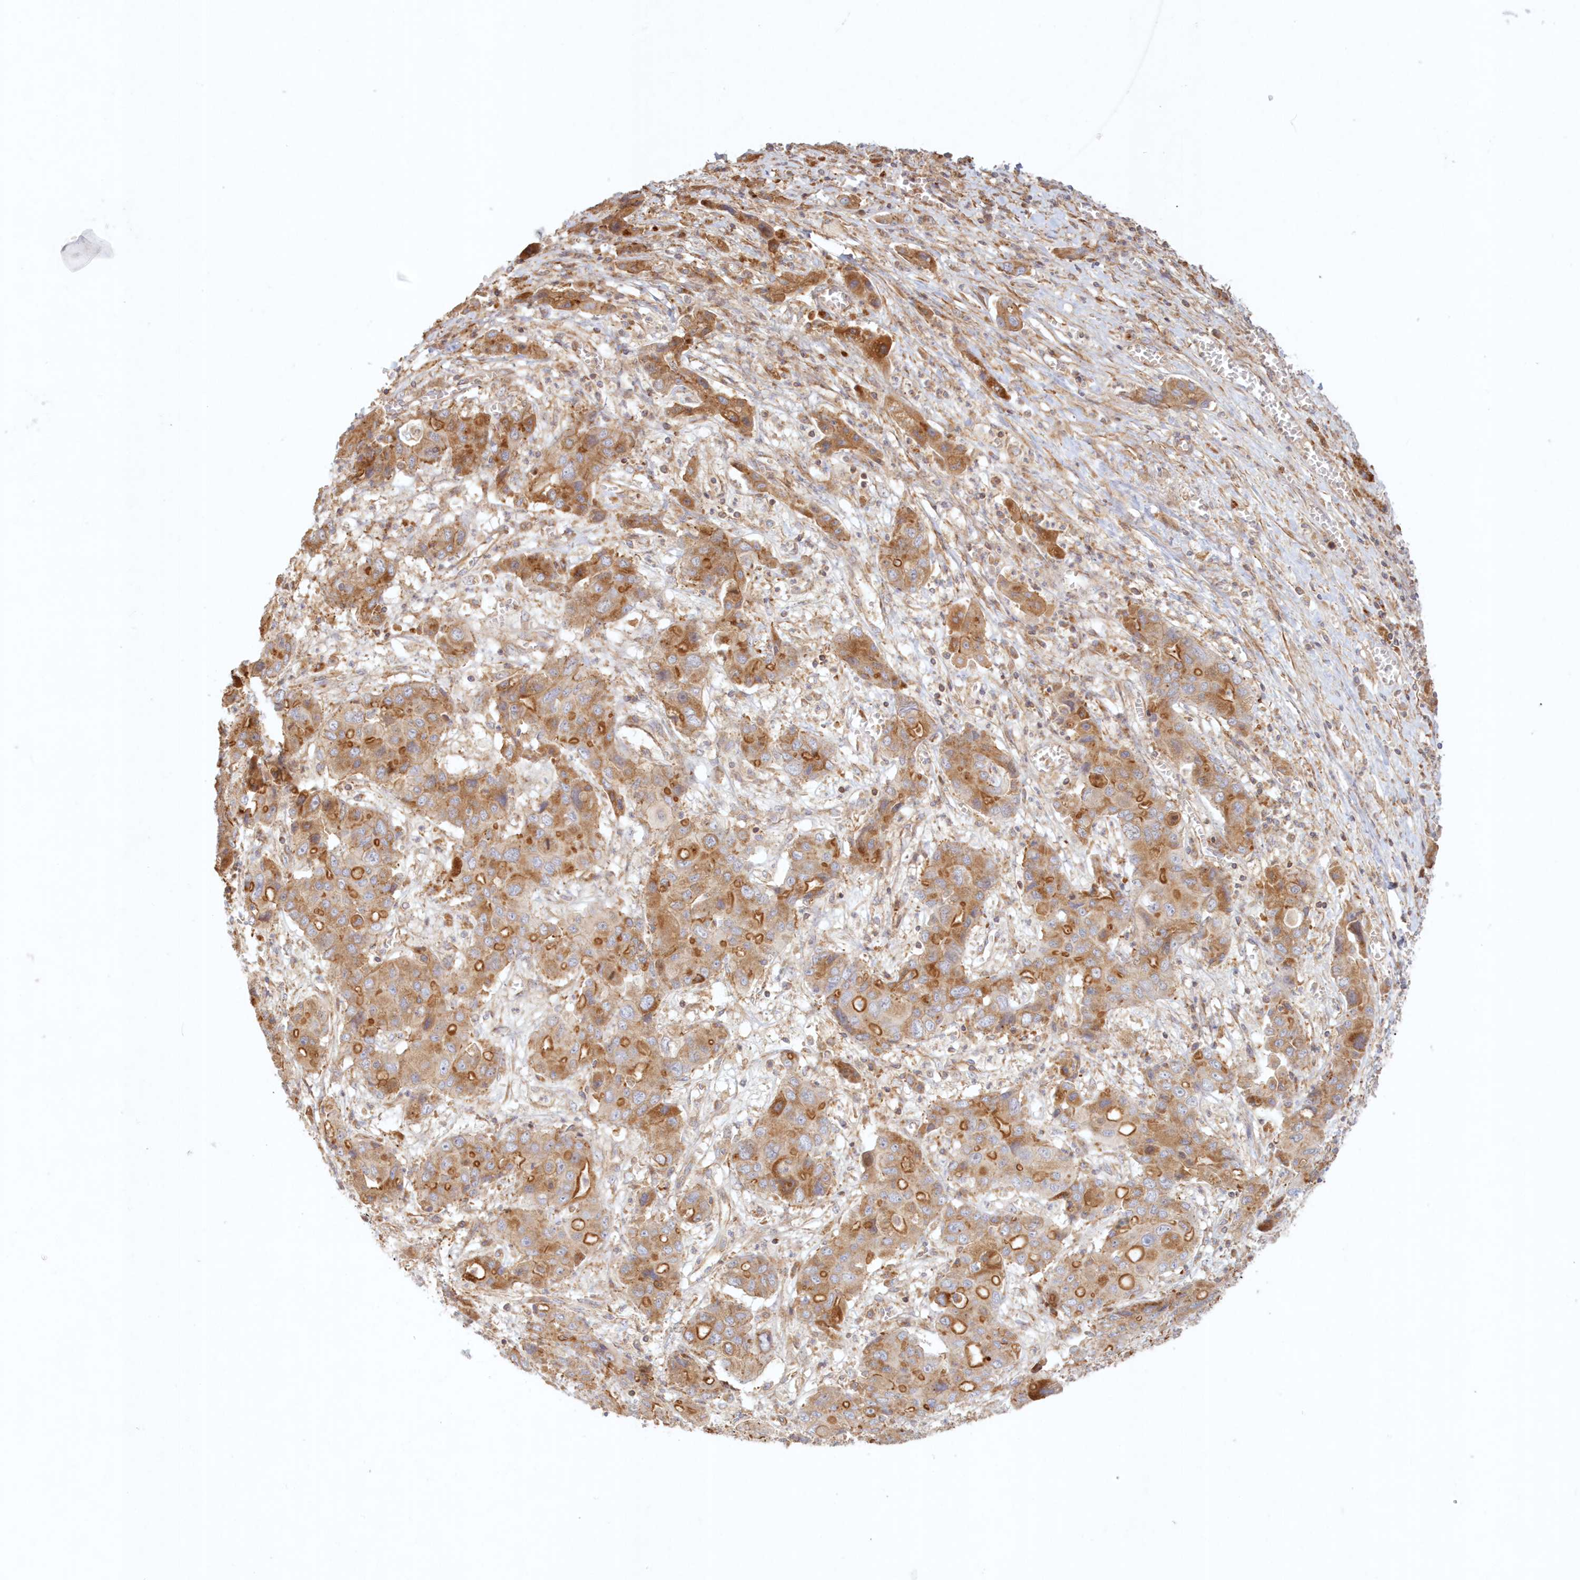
{"staining": {"intensity": "moderate", "quantity": ">75%", "location": "cytoplasmic/membranous"}, "tissue": "liver cancer", "cell_type": "Tumor cells", "image_type": "cancer", "snomed": [{"axis": "morphology", "description": "Cholangiocarcinoma"}, {"axis": "topography", "description": "Liver"}], "caption": "The photomicrograph displays a brown stain indicating the presence of a protein in the cytoplasmic/membranous of tumor cells in liver cholangiocarcinoma.", "gene": "KIAA0232", "patient": {"sex": "male", "age": 67}}